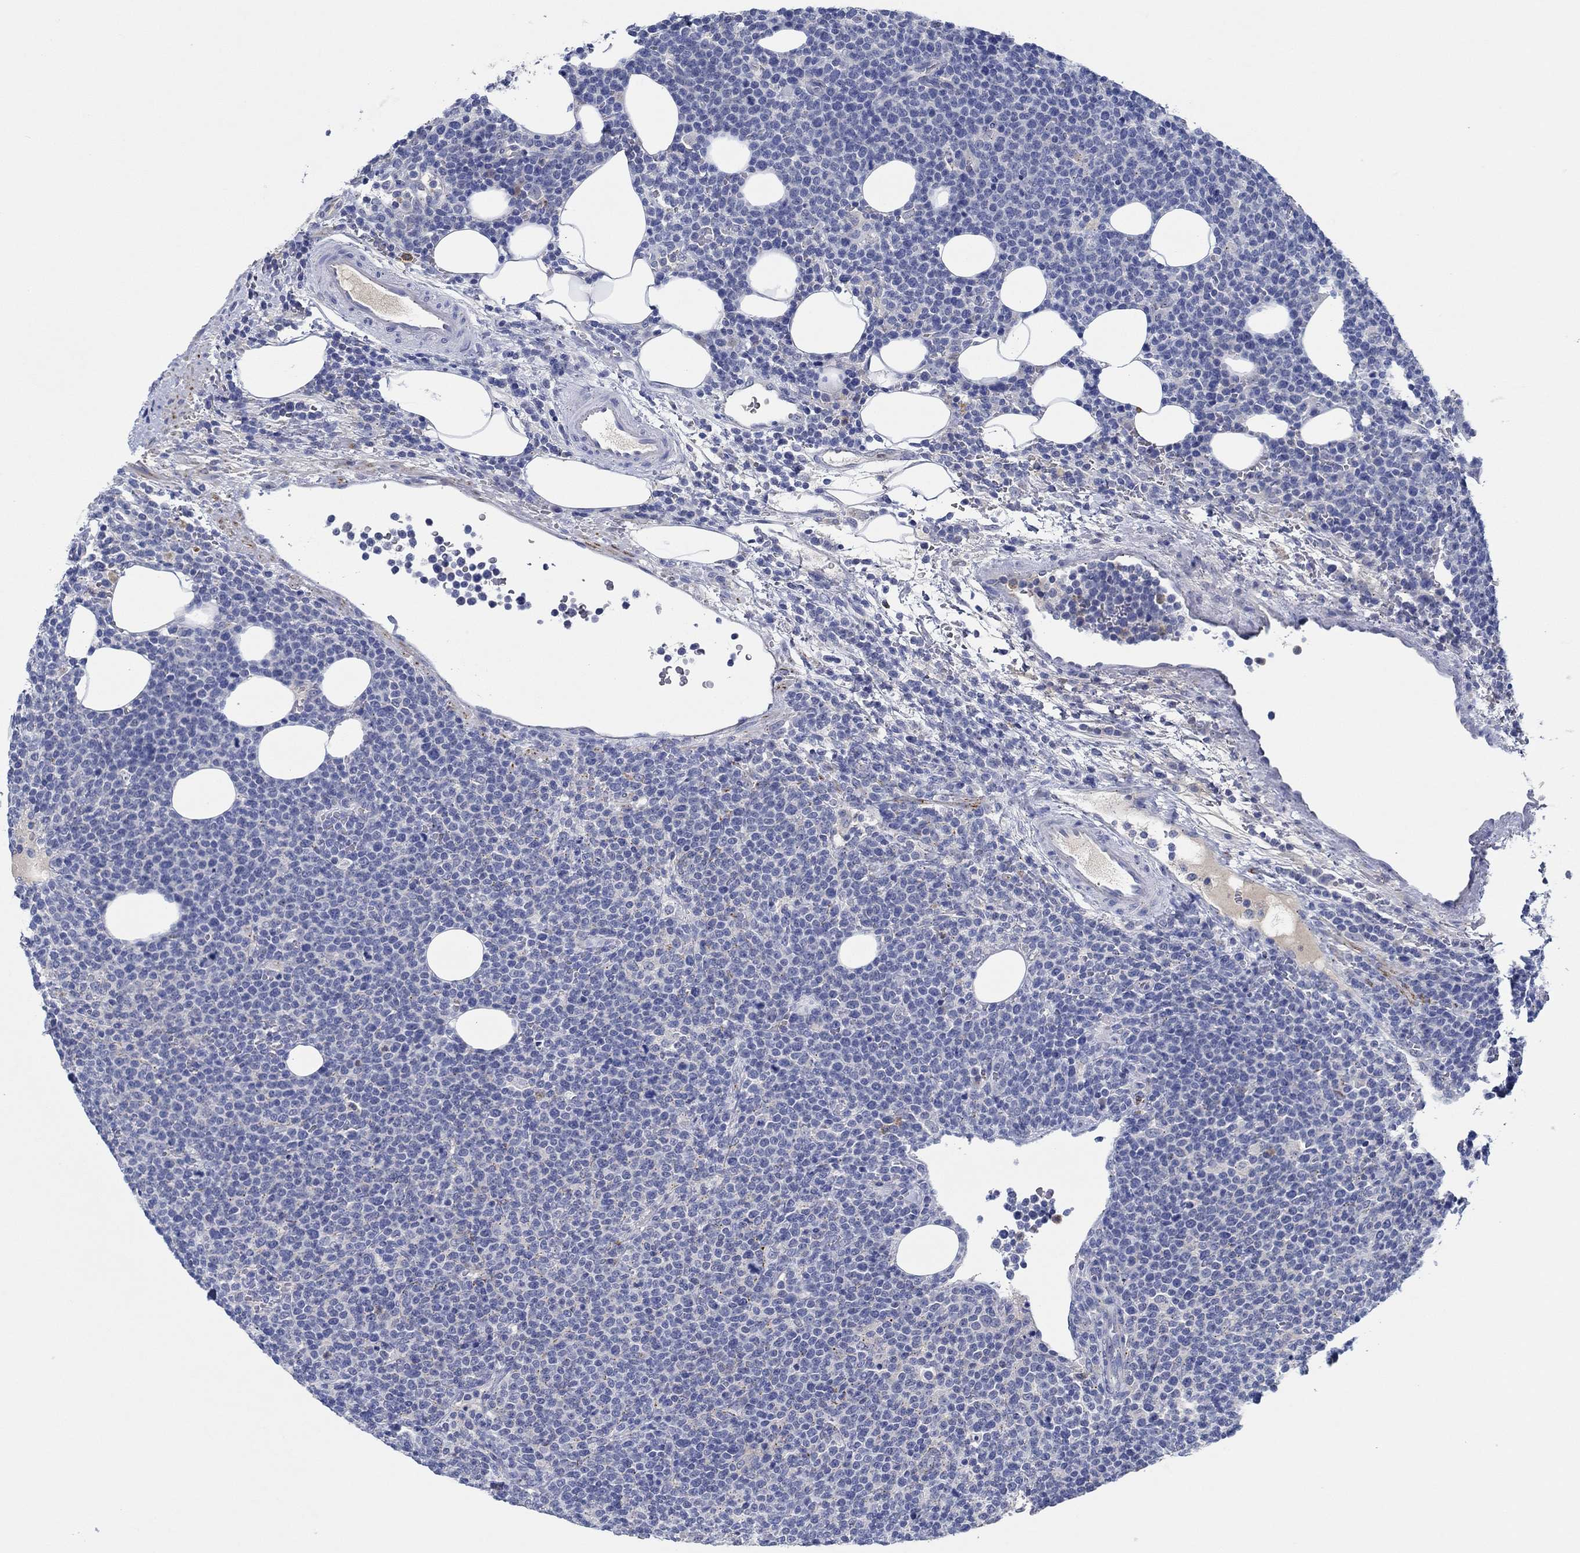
{"staining": {"intensity": "negative", "quantity": "none", "location": "none"}, "tissue": "lymphoma", "cell_type": "Tumor cells", "image_type": "cancer", "snomed": [{"axis": "morphology", "description": "Malignant lymphoma, non-Hodgkin's type, High grade"}, {"axis": "topography", "description": "Lymph node"}], "caption": "Immunohistochemistry (IHC) of lymphoma reveals no staining in tumor cells.", "gene": "CPM", "patient": {"sex": "male", "age": 61}}